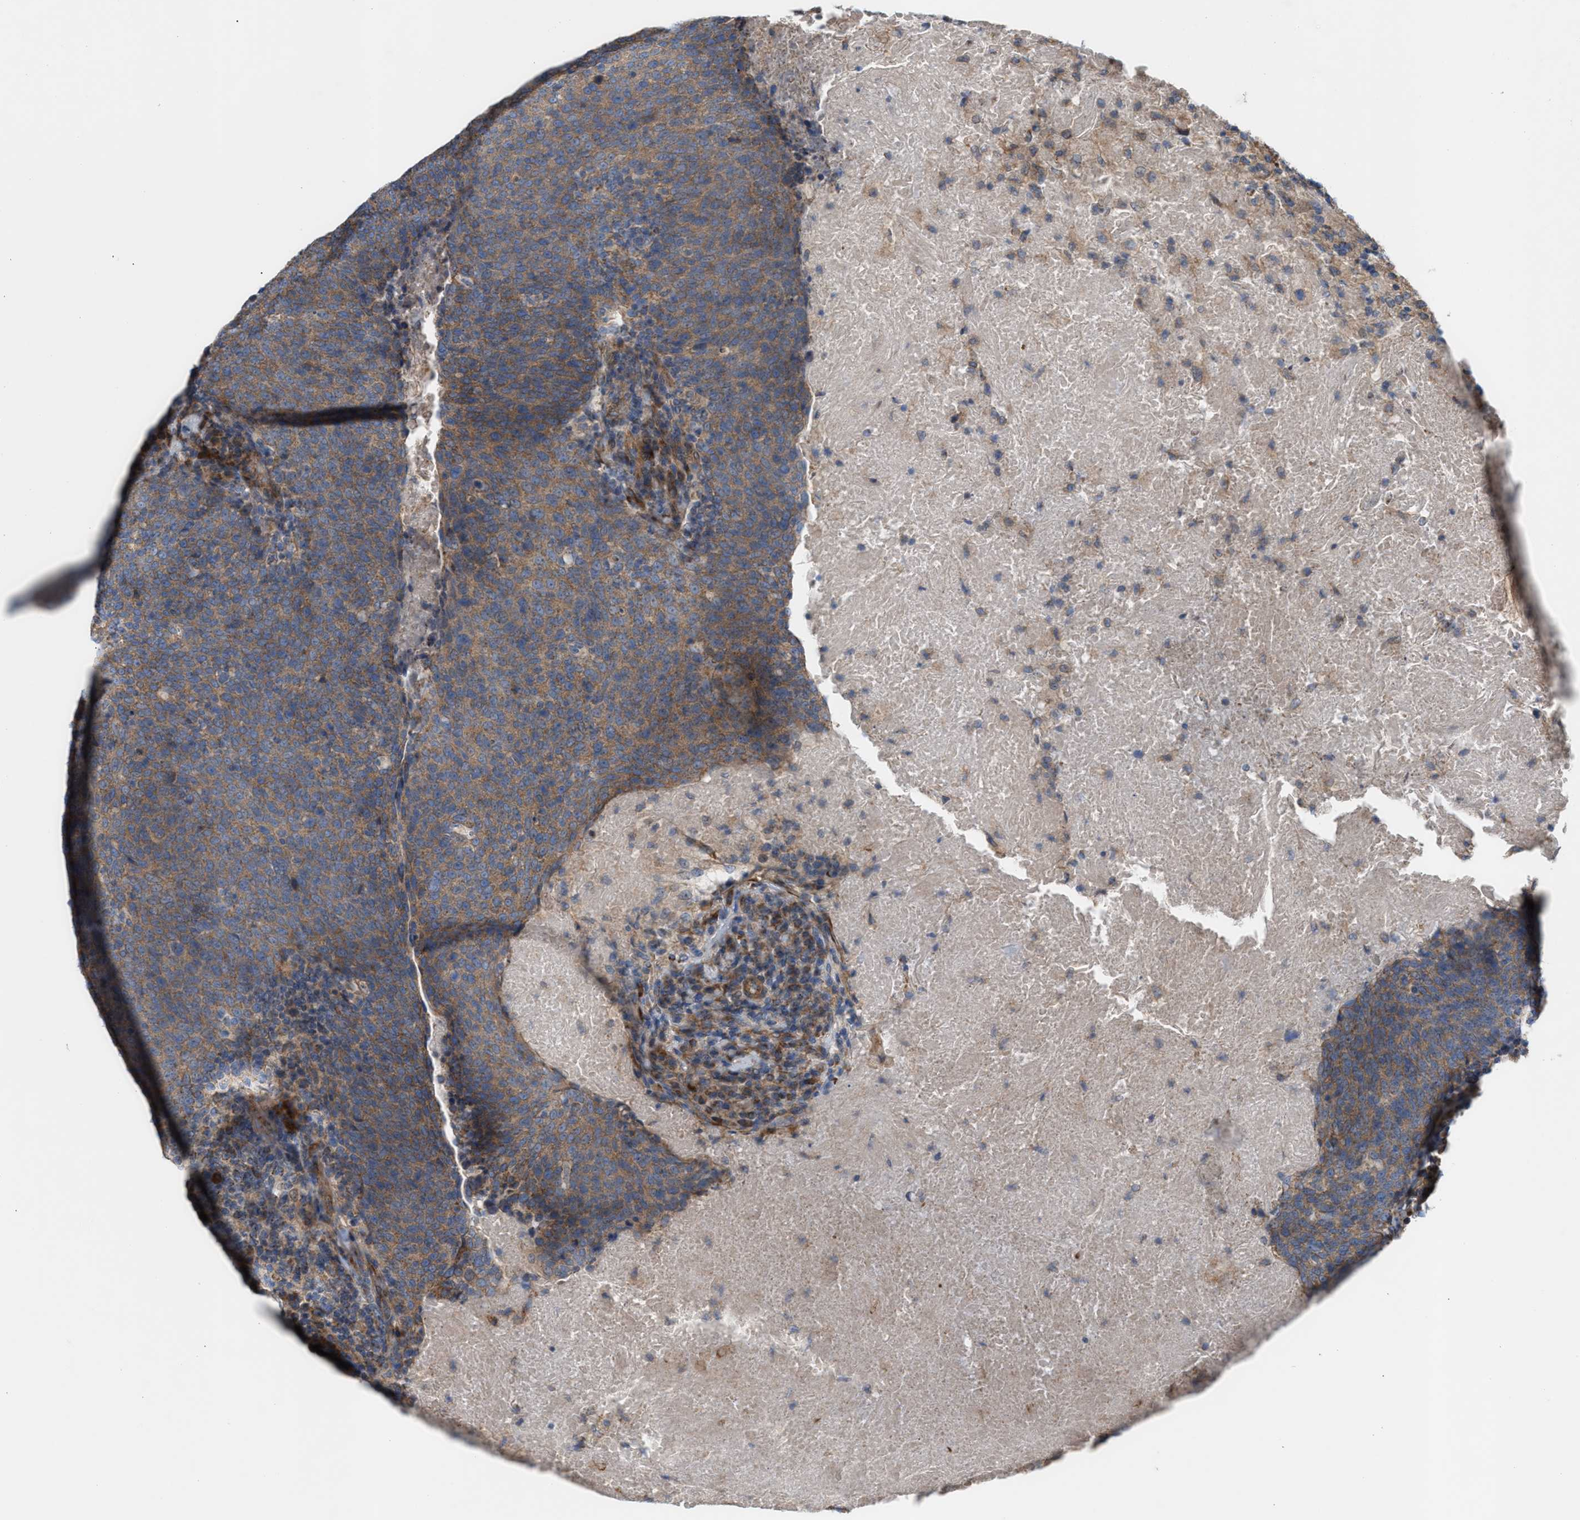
{"staining": {"intensity": "moderate", "quantity": ">75%", "location": "cytoplasmic/membranous"}, "tissue": "head and neck cancer", "cell_type": "Tumor cells", "image_type": "cancer", "snomed": [{"axis": "morphology", "description": "Squamous cell carcinoma, NOS"}, {"axis": "morphology", "description": "Squamous cell carcinoma, metastatic, NOS"}, {"axis": "topography", "description": "Lymph node"}, {"axis": "topography", "description": "Head-Neck"}], "caption": "Head and neck cancer (squamous cell carcinoma) stained with a brown dye displays moderate cytoplasmic/membranous positive positivity in approximately >75% of tumor cells.", "gene": "OXSM", "patient": {"sex": "male", "age": 62}}